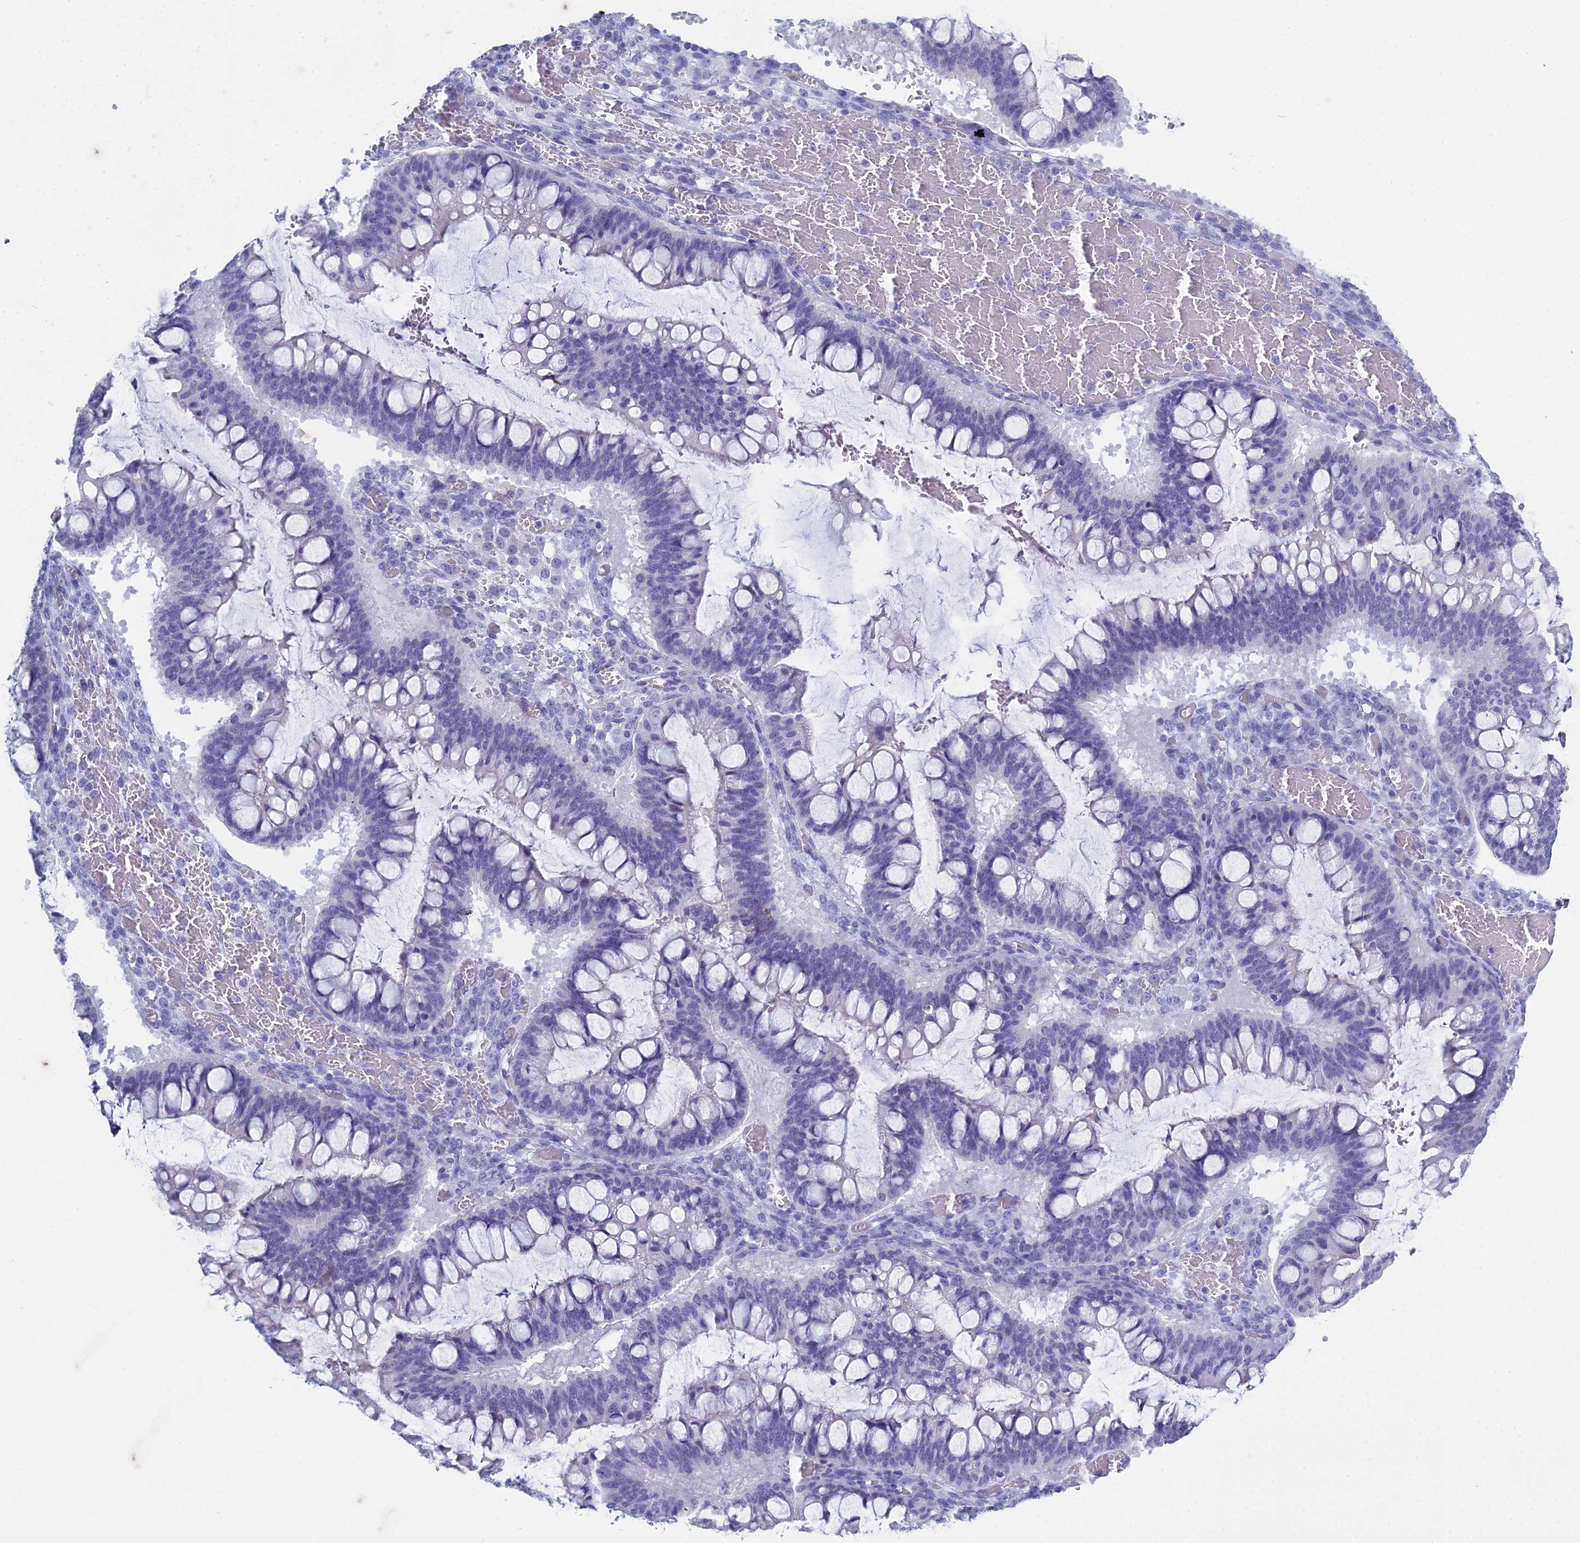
{"staining": {"intensity": "negative", "quantity": "none", "location": "none"}, "tissue": "ovarian cancer", "cell_type": "Tumor cells", "image_type": "cancer", "snomed": [{"axis": "morphology", "description": "Cystadenocarcinoma, mucinous, NOS"}, {"axis": "topography", "description": "Ovary"}], "caption": "Immunohistochemistry micrograph of human ovarian mucinous cystadenocarcinoma stained for a protein (brown), which exhibits no positivity in tumor cells.", "gene": "HMGB4", "patient": {"sex": "female", "age": 73}}